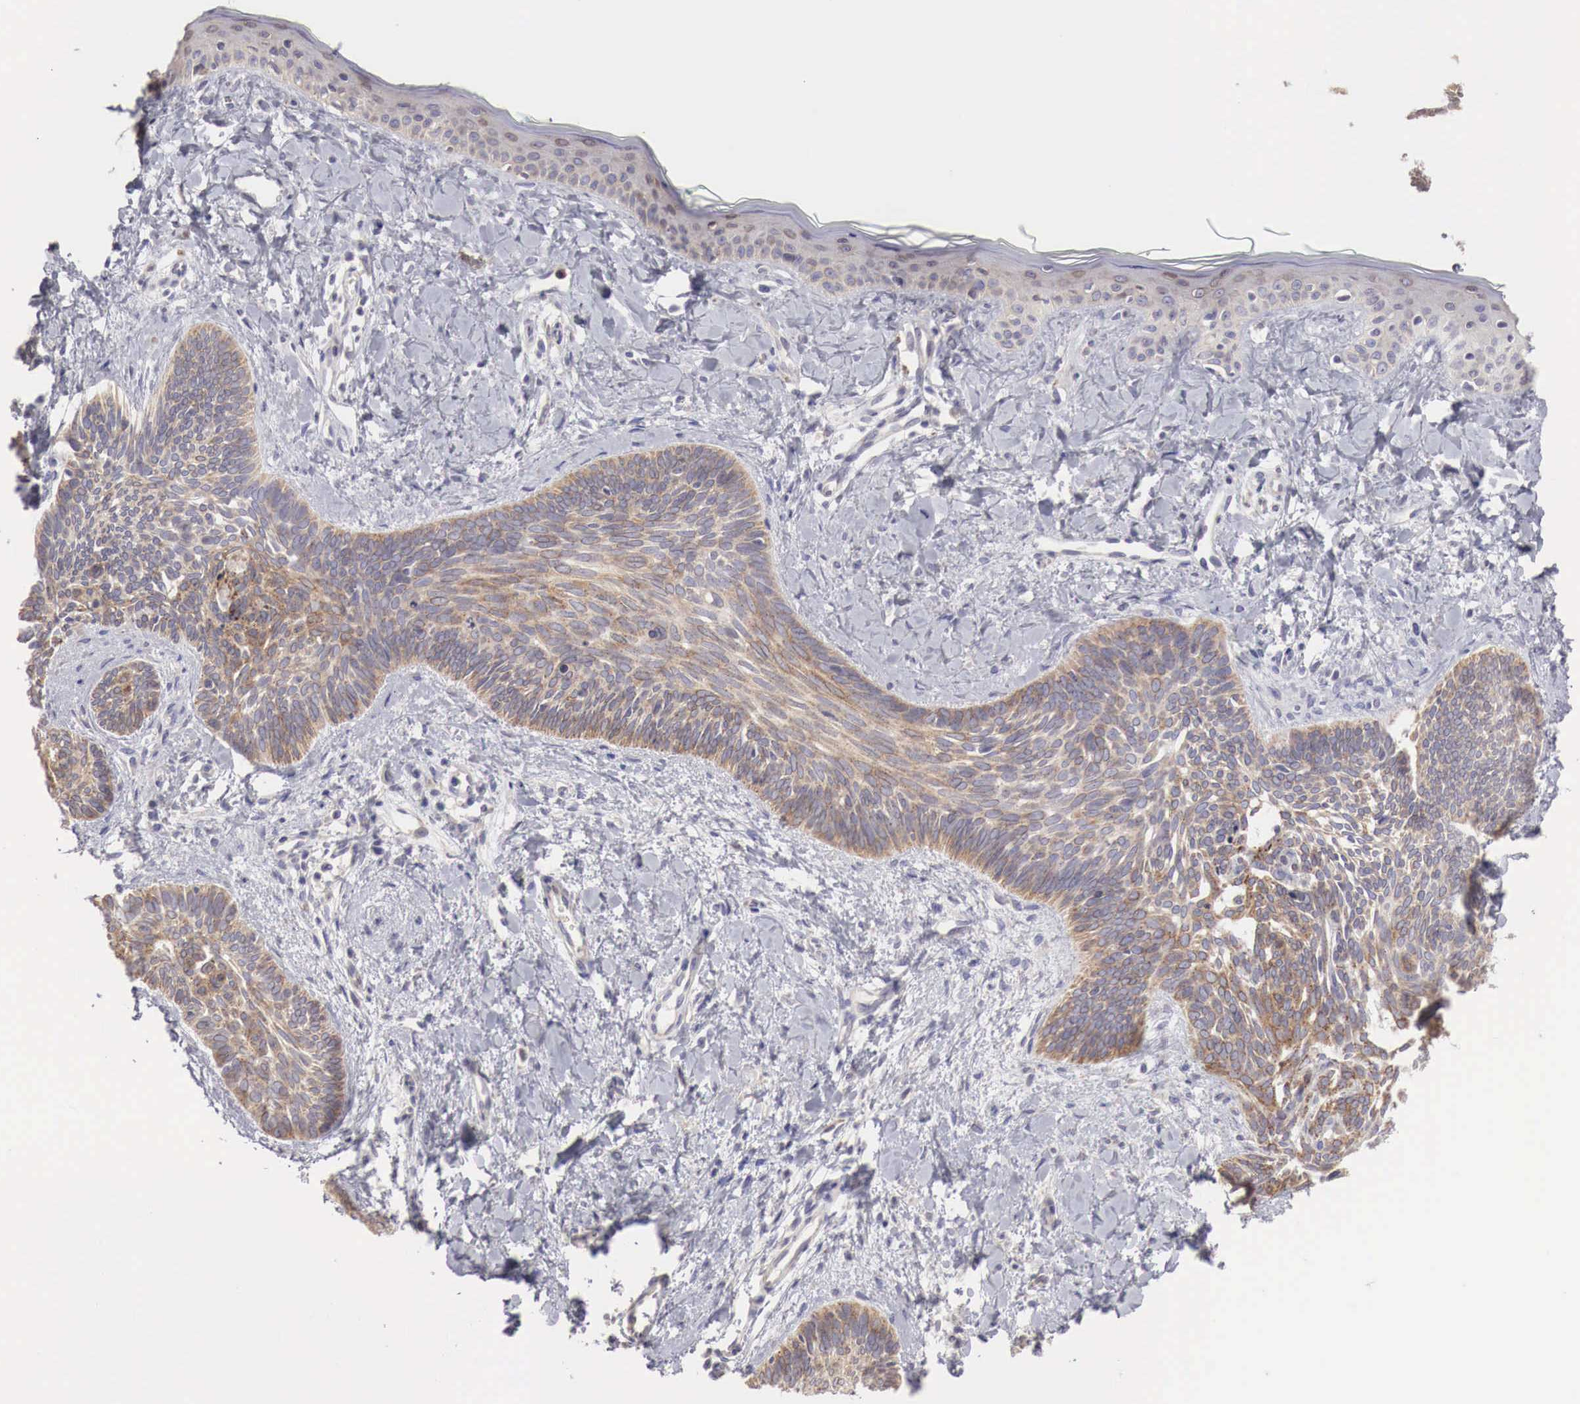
{"staining": {"intensity": "moderate", "quantity": "25%-75%", "location": "cytoplasmic/membranous"}, "tissue": "skin cancer", "cell_type": "Tumor cells", "image_type": "cancer", "snomed": [{"axis": "morphology", "description": "Basal cell carcinoma"}, {"axis": "topography", "description": "Skin"}], "caption": "Immunohistochemical staining of skin basal cell carcinoma exhibits medium levels of moderate cytoplasmic/membranous protein expression in approximately 25%-75% of tumor cells.", "gene": "NSDHL", "patient": {"sex": "female", "age": 81}}